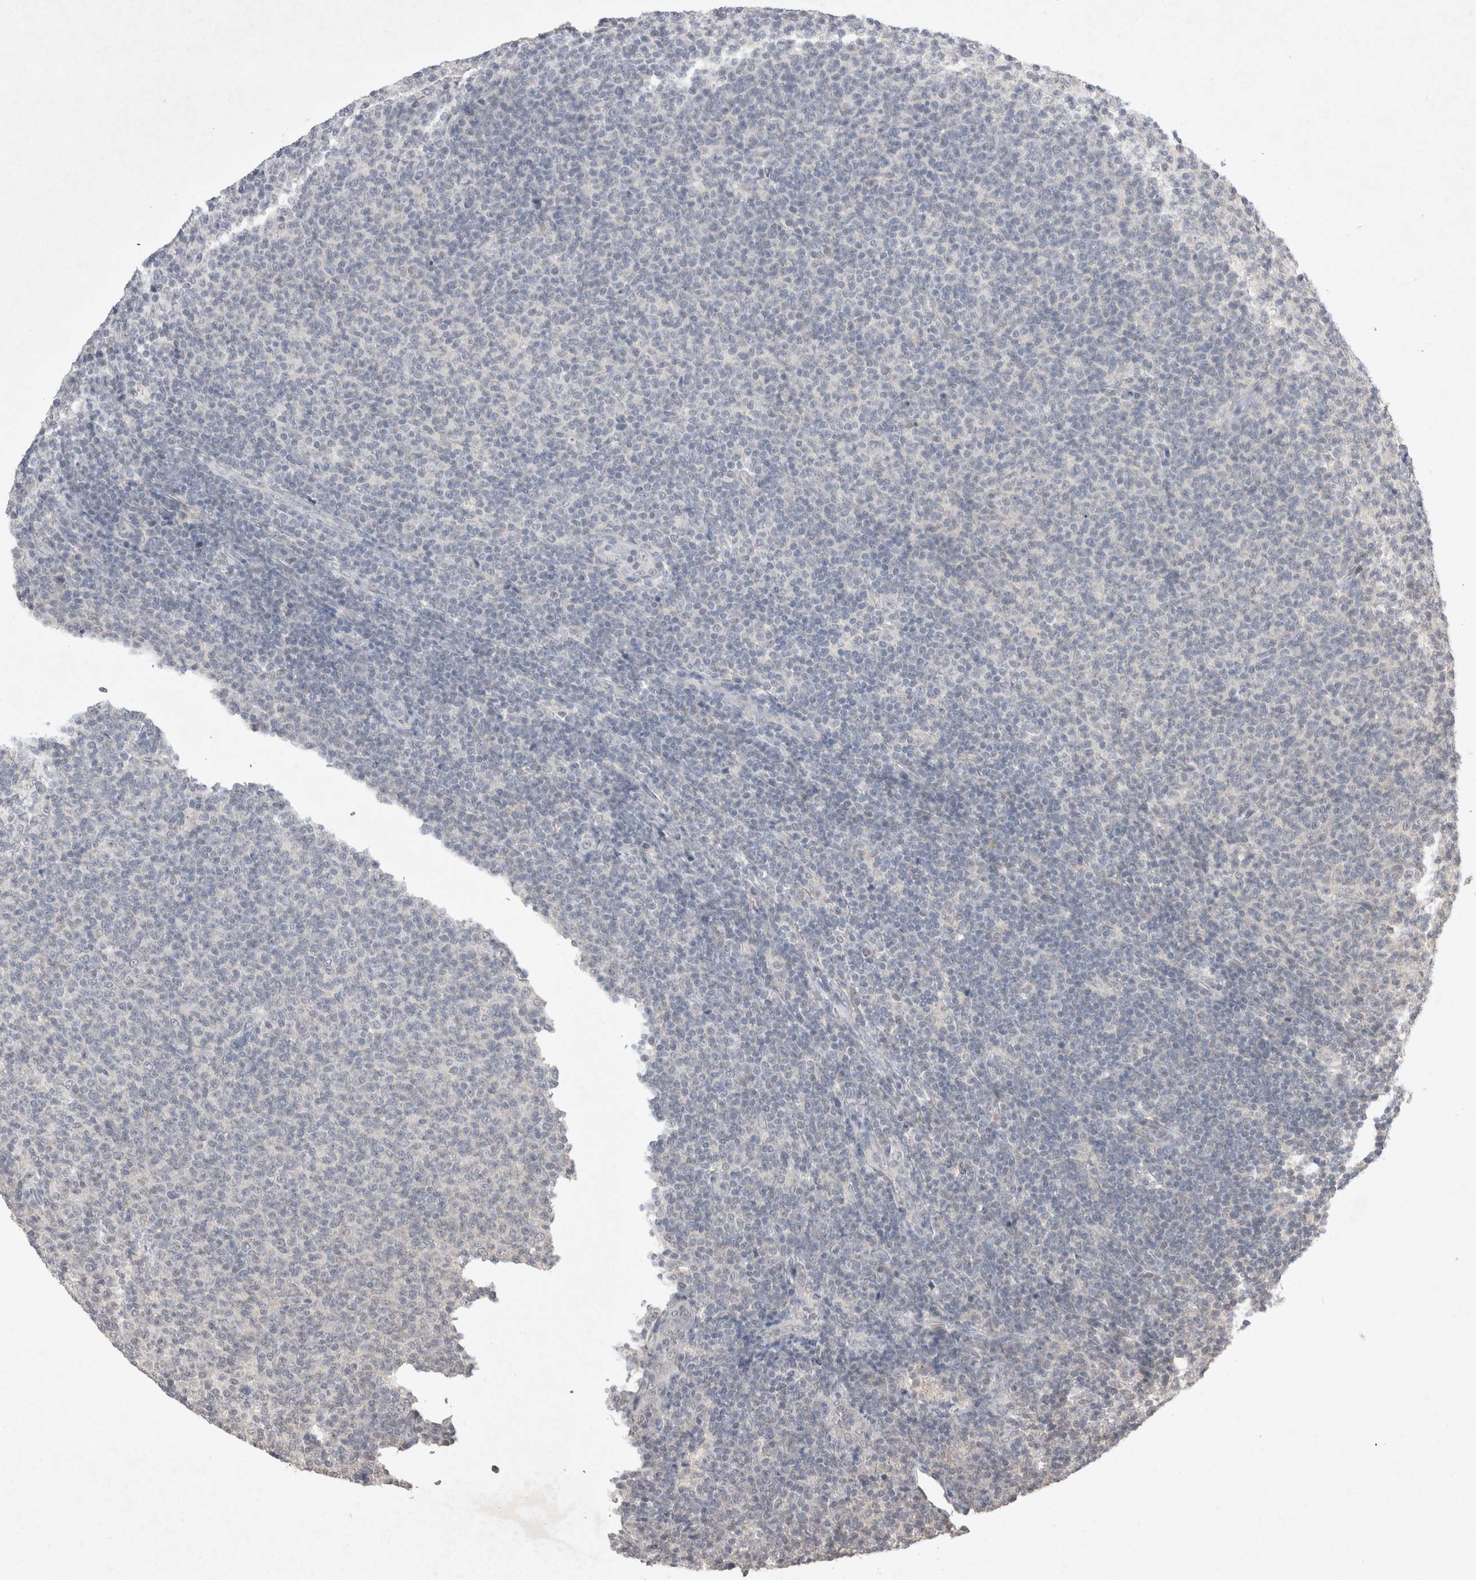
{"staining": {"intensity": "negative", "quantity": "none", "location": "none"}, "tissue": "lymphoma", "cell_type": "Tumor cells", "image_type": "cancer", "snomed": [{"axis": "morphology", "description": "Malignant lymphoma, non-Hodgkin's type, Low grade"}, {"axis": "topography", "description": "Lymph node"}], "caption": "The immunohistochemistry image has no significant expression in tumor cells of low-grade malignant lymphoma, non-Hodgkin's type tissue.", "gene": "LYVE1", "patient": {"sex": "male", "age": 66}}